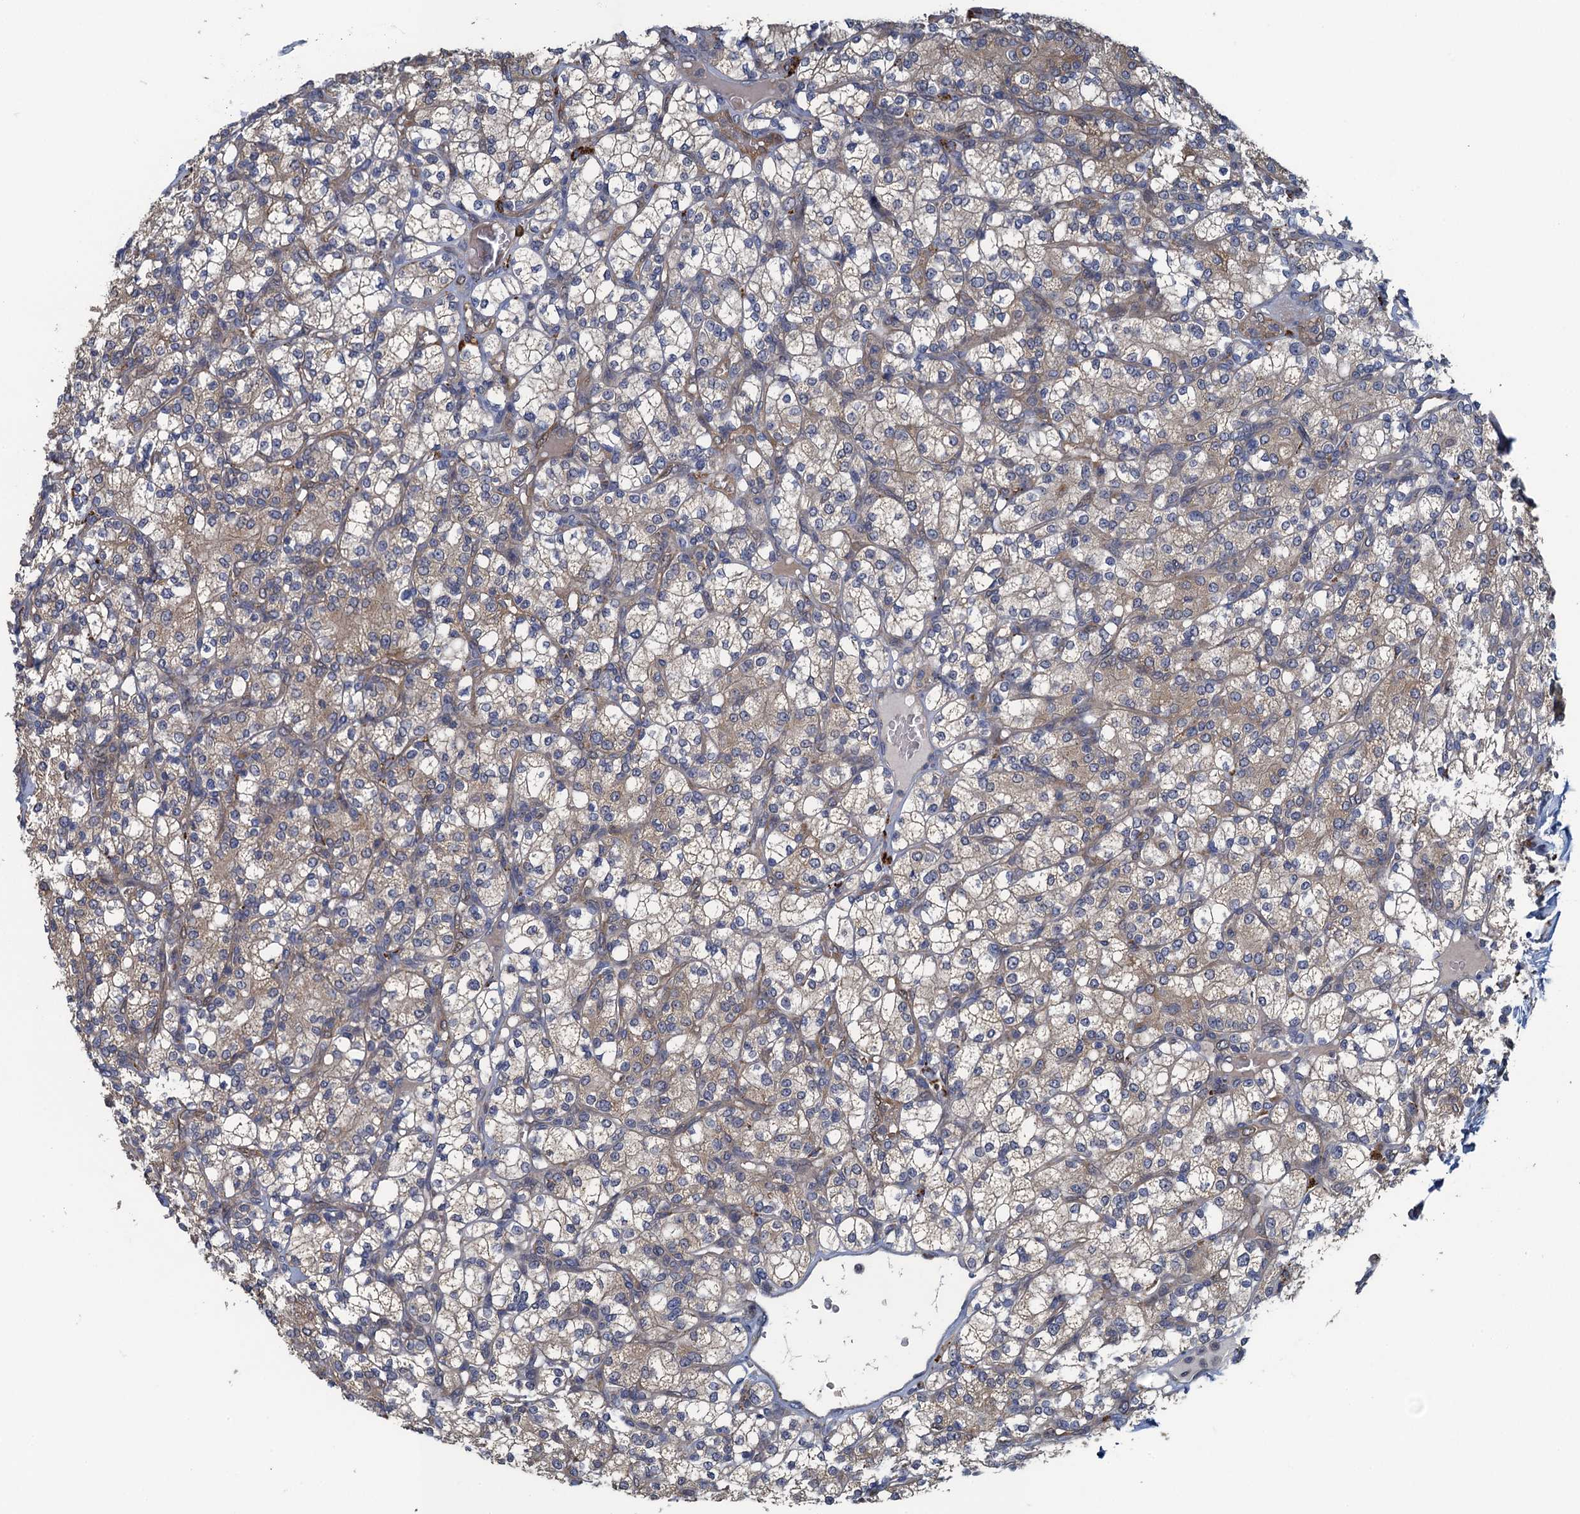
{"staining": {"intensity": "weak", "quantity": "25%-75%", "location": "cytoplasmic/membranous"}, "tissue": "renal cancer", "cell_type": "Tumor cells", "image_type": "cancer", "snomed": [{"axis": "morphology", "description": "Adenocarcinoma, NOS"}, {"axis": "topography", "description": "Kidney"}], "caption": "IHC (DAB (3,3'-diaminobenzidine)) staining of renal cancer reveals weak cytoplasmic/membranous protein positivity in approximately 25%-75% of tumor cells.", "gene": "KBTBD8", "patient": {"sex": "male", "age": 77}}